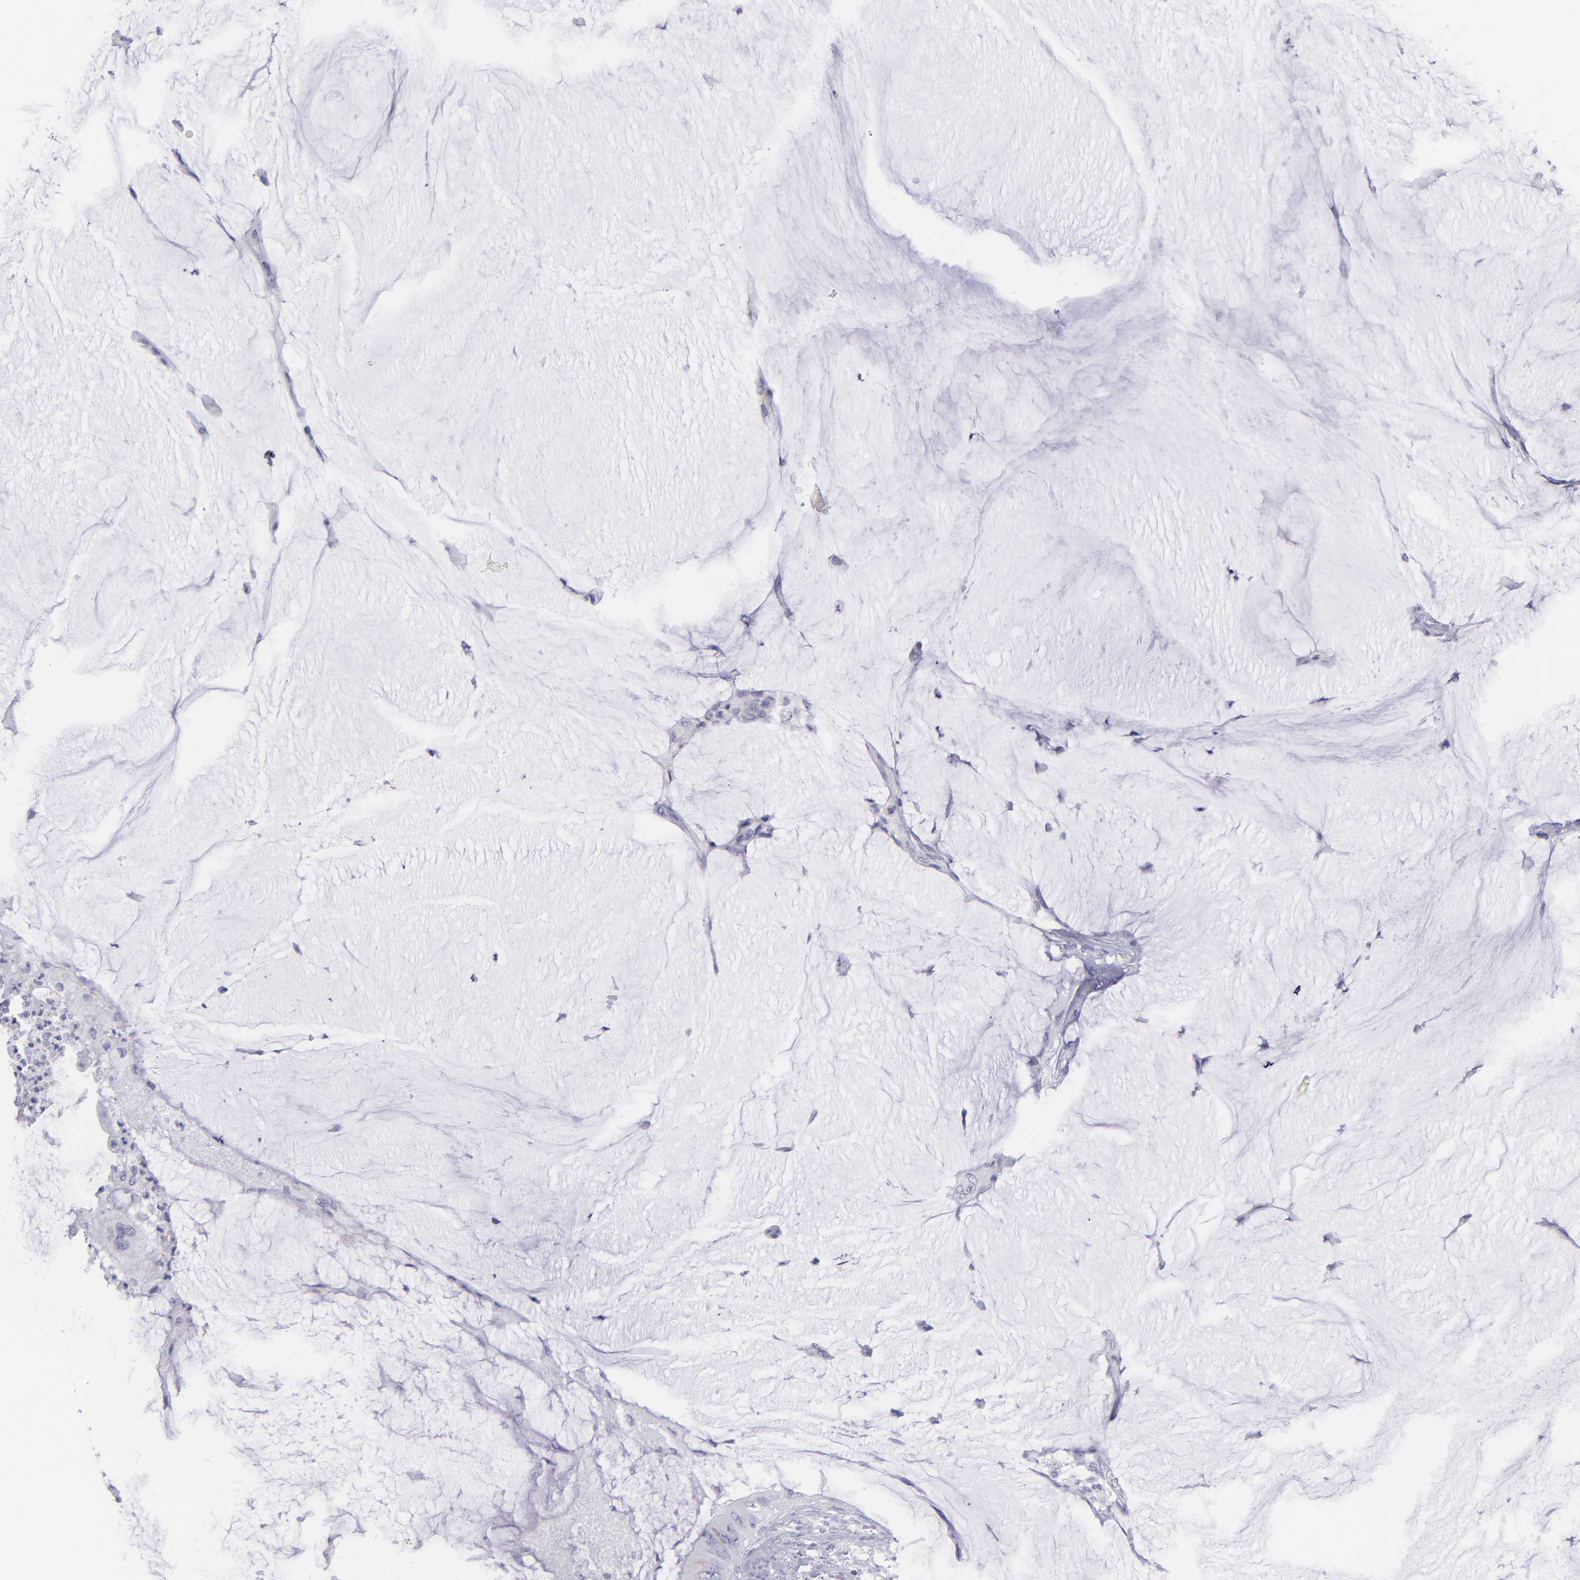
{"staining": {"intensity": "negative", "quantity": "none", "location": "none"}, "tissue": "colorectal cancer", "cell_type": "Tumor cells", "image_type": "cancer", "snomed": [{"axis": "morphology", "description": "Normal tissue, NOS"}, {"axis": "morphology", "description": "Adenocarcinoma, NOS"}, {"axis": "topography", "description": "Rectum"}, {"axis": "topography", "description": "Peripheral nerve tissue"}], "caption": "Adenocarcinoma (colorectal) stained for a protein using immunohistochemistry displays no staining tumor cells.", "gene": "MUC5AC", "patient": {"sex": "female", "age": 77}}